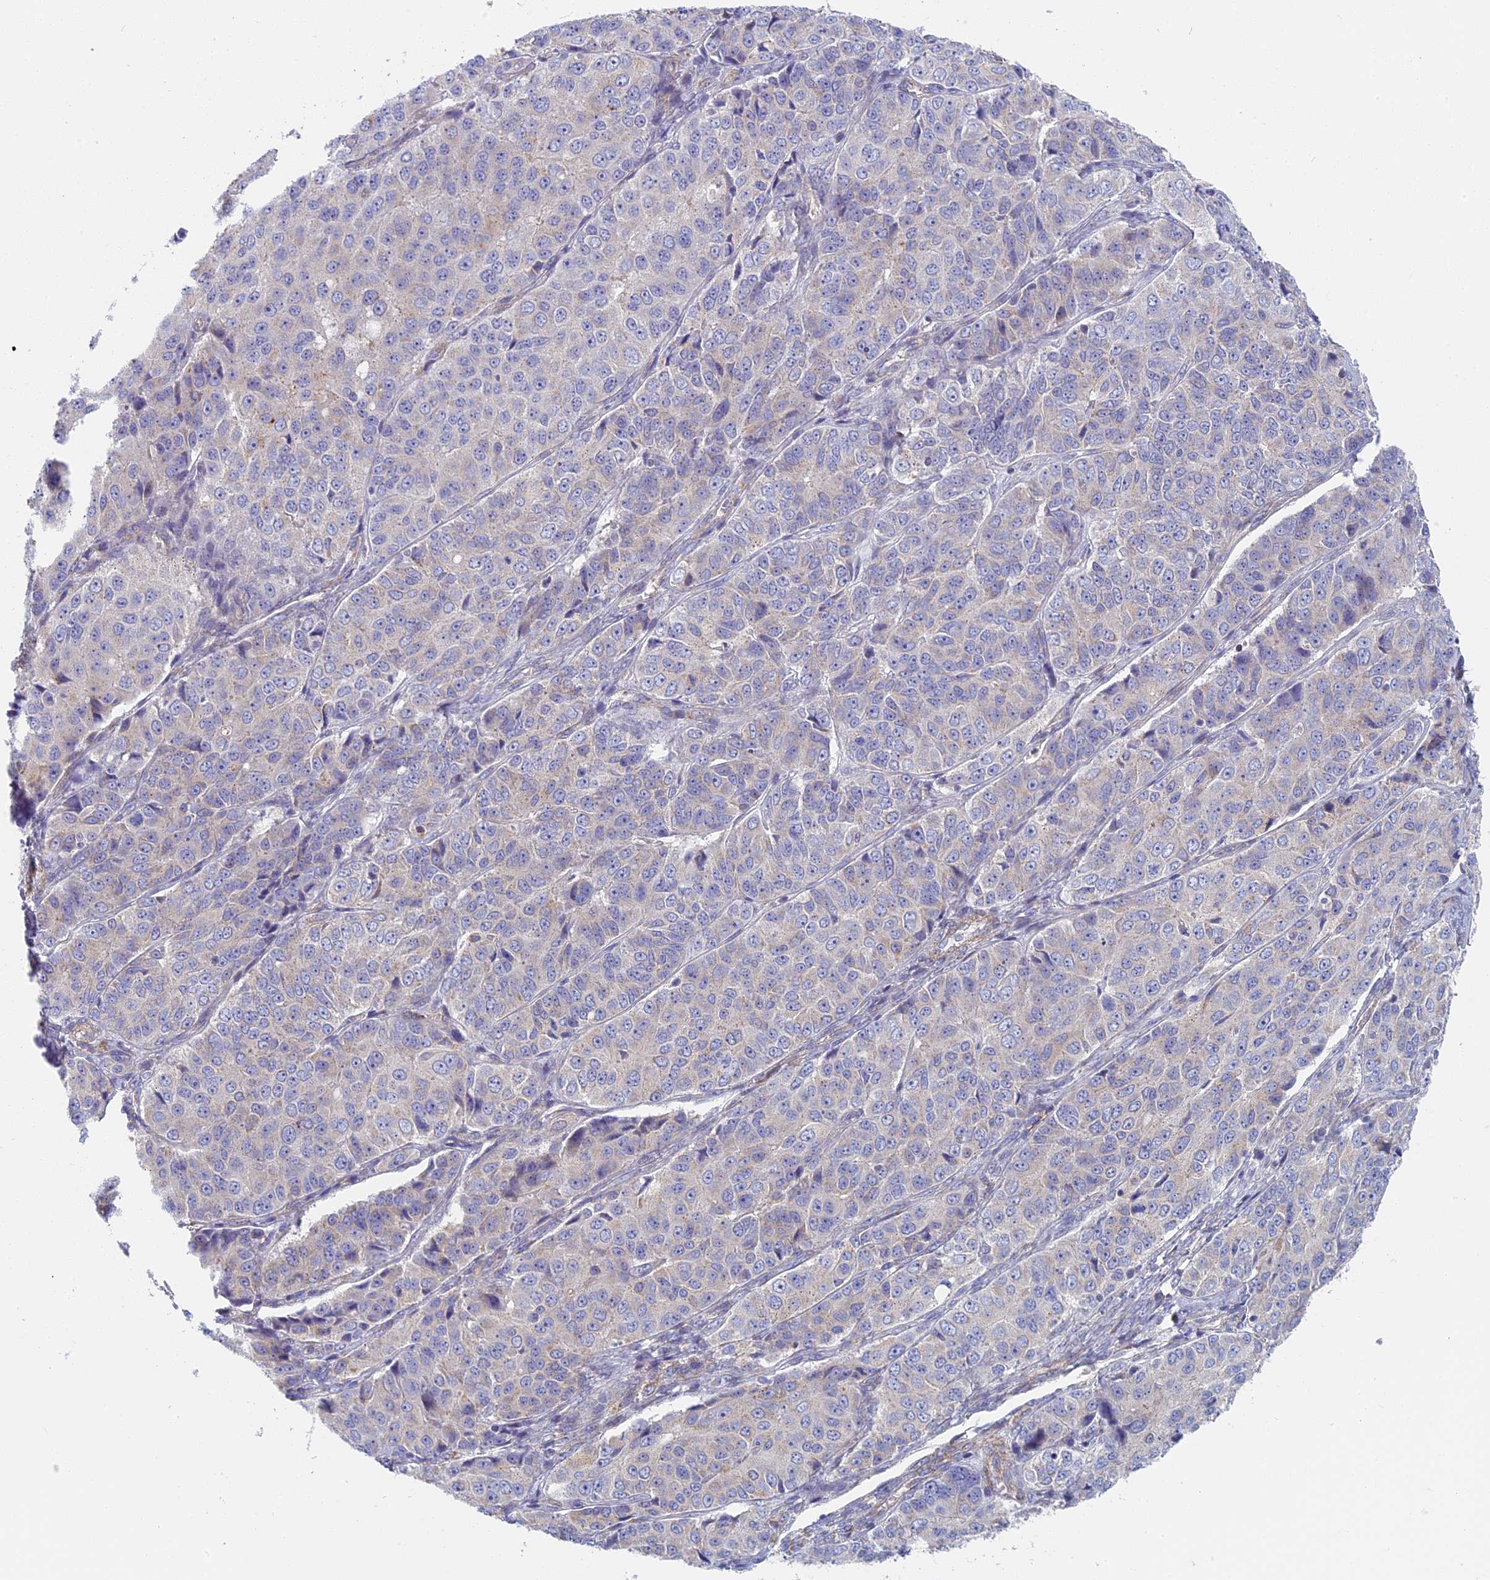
{"staining": {"intensity": "negative", "quantity": "none", "location": "none"}, "tissue": "ovarian cancer", "cell_type": "Tumor cells", "image_type": "cancer", "snomed": [{"axis": "morphology", "description": "Carcinoma, endometroid"}, {"axis": "topography", "description": "Ovary"}], "caption": "The immunohistochemistry micrograph has no significant positivity in tumor cells of ovarian cancer tissue.", "gene": "DDA1", "patient": {"sex": "female", "age": 51}}